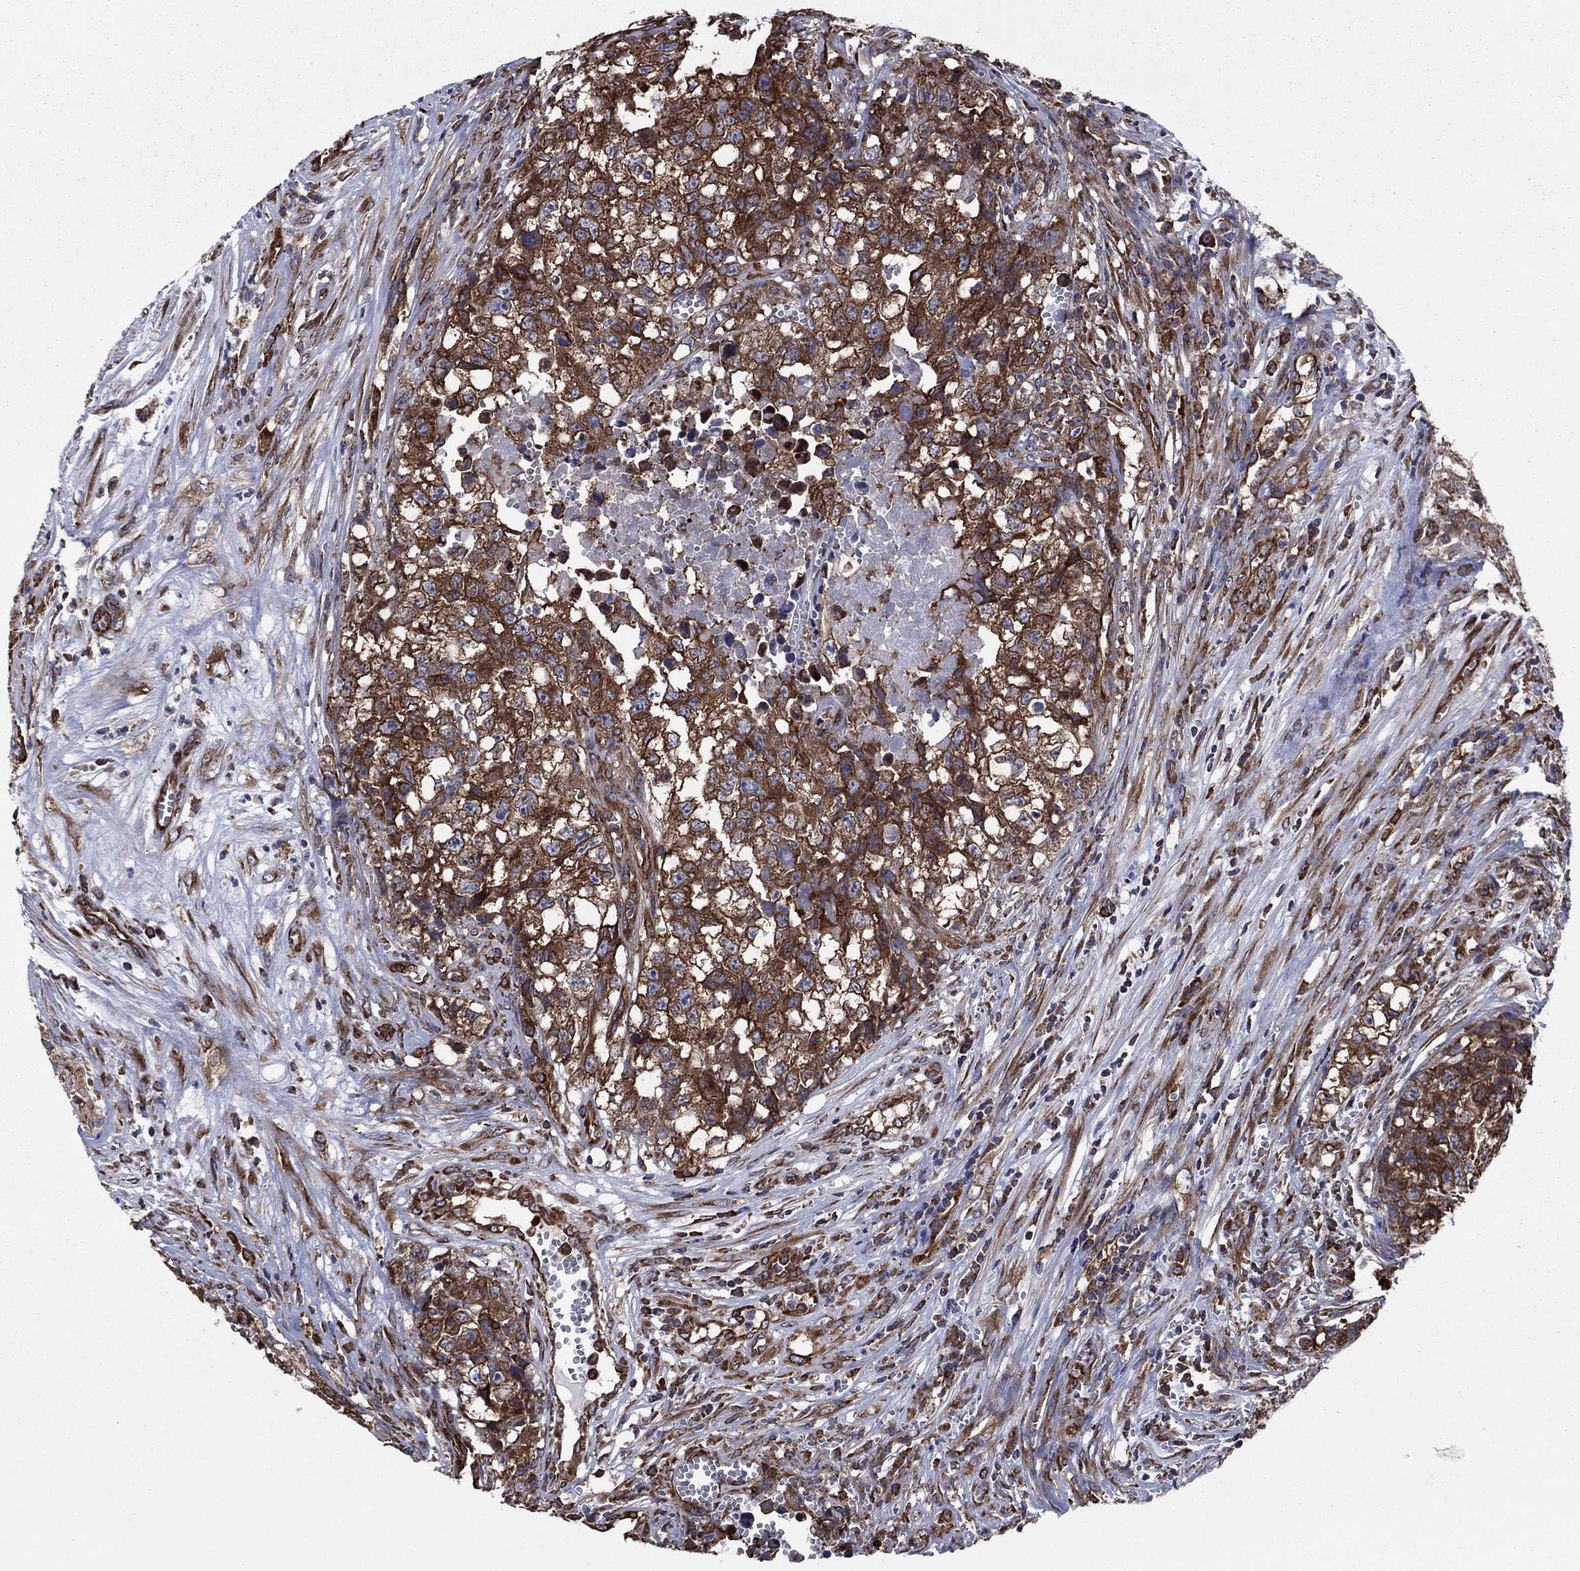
{"staining": {"intensity": "strong", "quantity": ">75%", "location": "cytoplasmic/membranous"}, "tissue": "testis cancer", "cell_type": "Tumor cells", "image_type": "cancer", "snomed": [{"axis": "morphology", "description": "Seminoma, NOS"}, {"axis": "morphology", "description": "Carcinoma, Embryonal, NOS"}, {"axis": "topography", "description": "Testis"}], "caption": "IHC micrograph of neoplastic tissue: human testis cancer (embryonal carcinoma) stained using immunohistochemistry (IHC) shows high levels of strong protein expression localized specifically in the cytoplasmic/membranous of tumor cells, appearing as a cytoplasmic/membranous brown color.", "gene": "YBX1", "patient": {"sex": "male", "age": 22}}